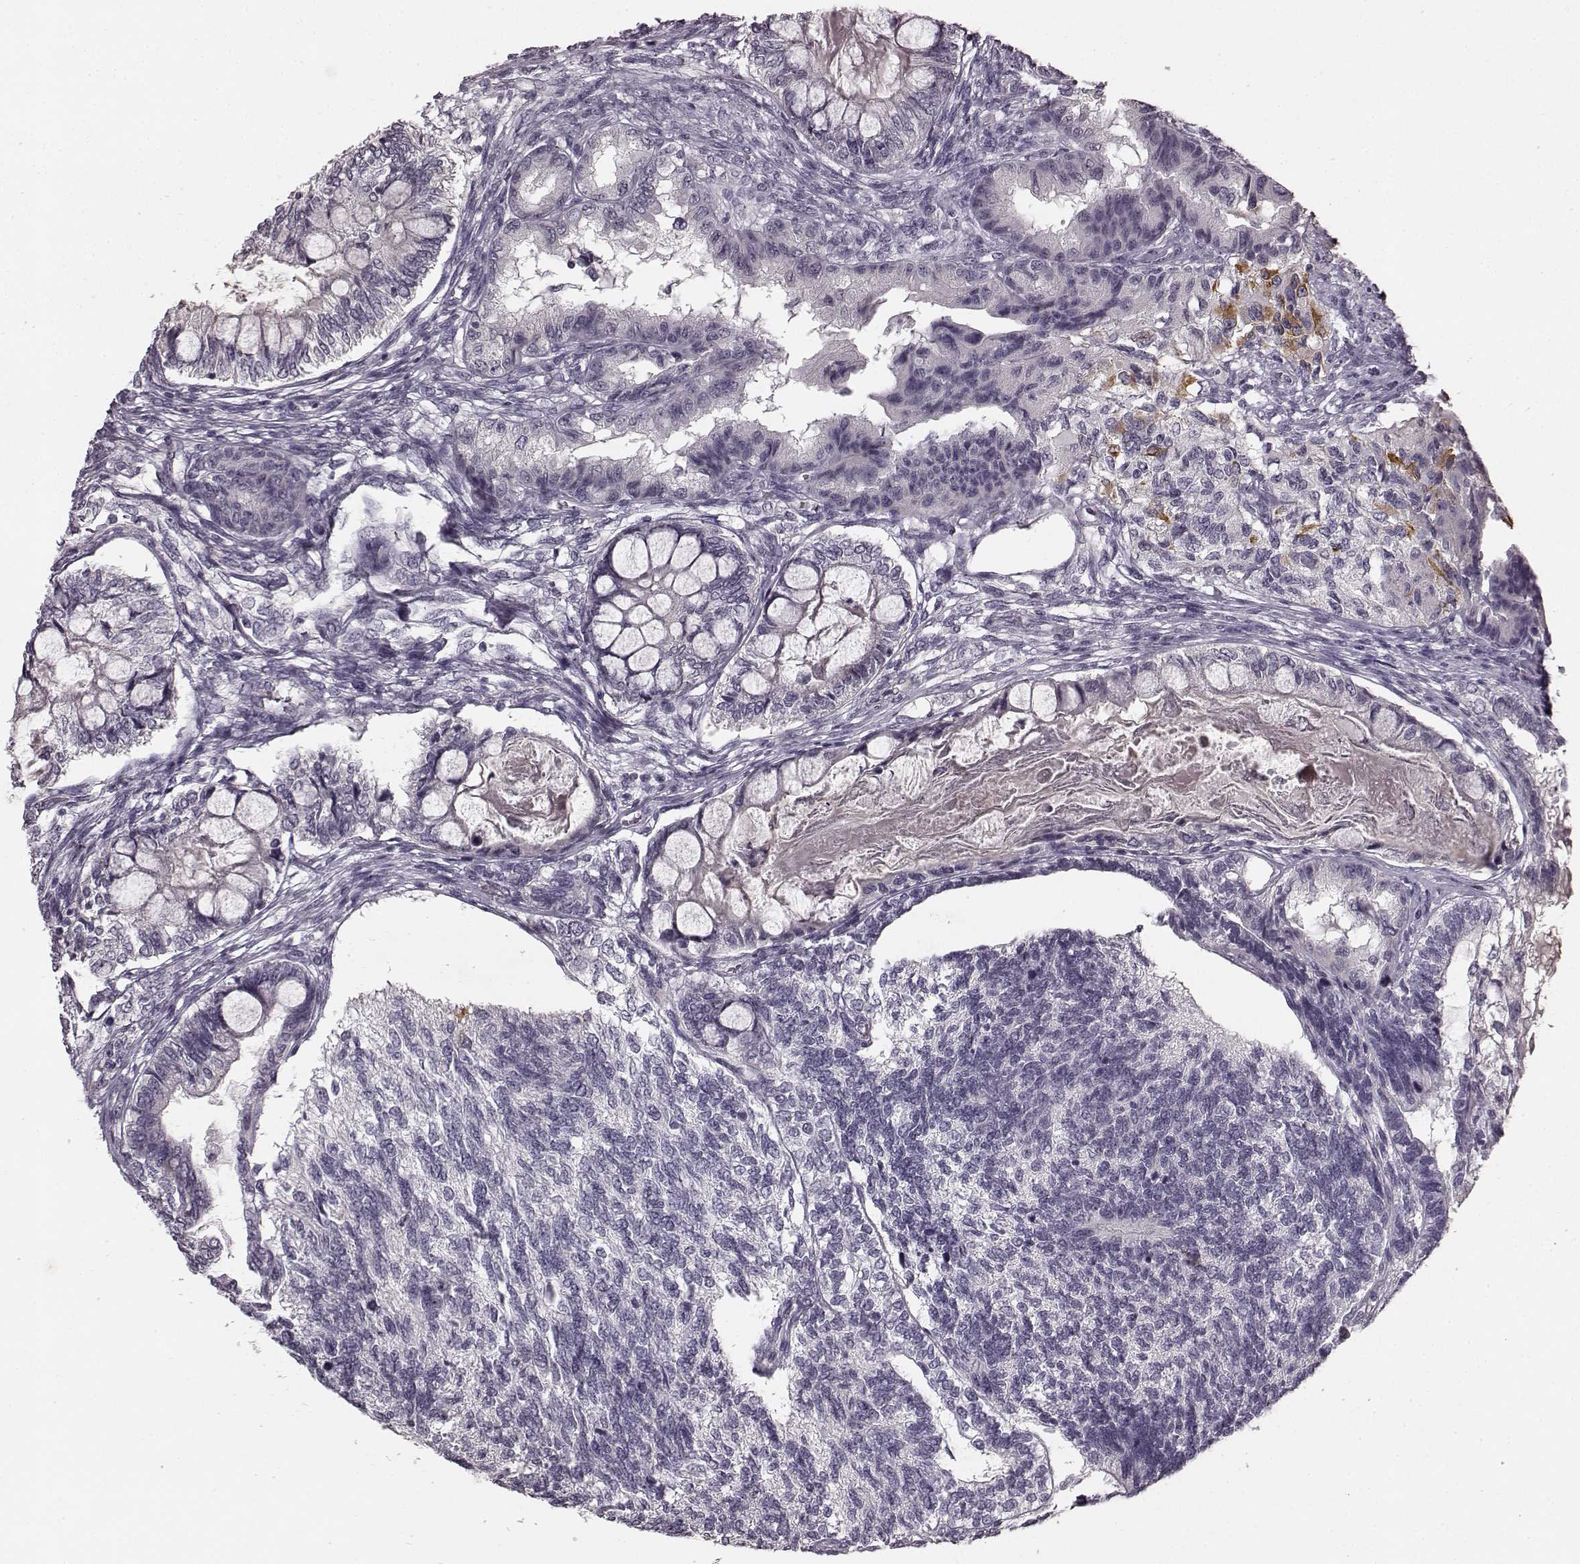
{"staining": {"intensity": "negative", "quantity": "none", "location": "none"}, "tissue": "testis cancer", "cell_type": "Tumor cells", "image_type": "cancer", "snomed": [{"axis": "morphology", "description": "Seminoma, NOS"}, {"axis": "morphology", "description": "Carcinoma, Embryonal, NOS"}, {"axis": "topography", "description": "Testis"}], "caption": "An immunohistochemistry photomicrograph of testis cancer is shown. There is no staining in tumor cells of testis cancer.", "gene": "RIT2", "patient": {"sex": "male", "age": 41}}